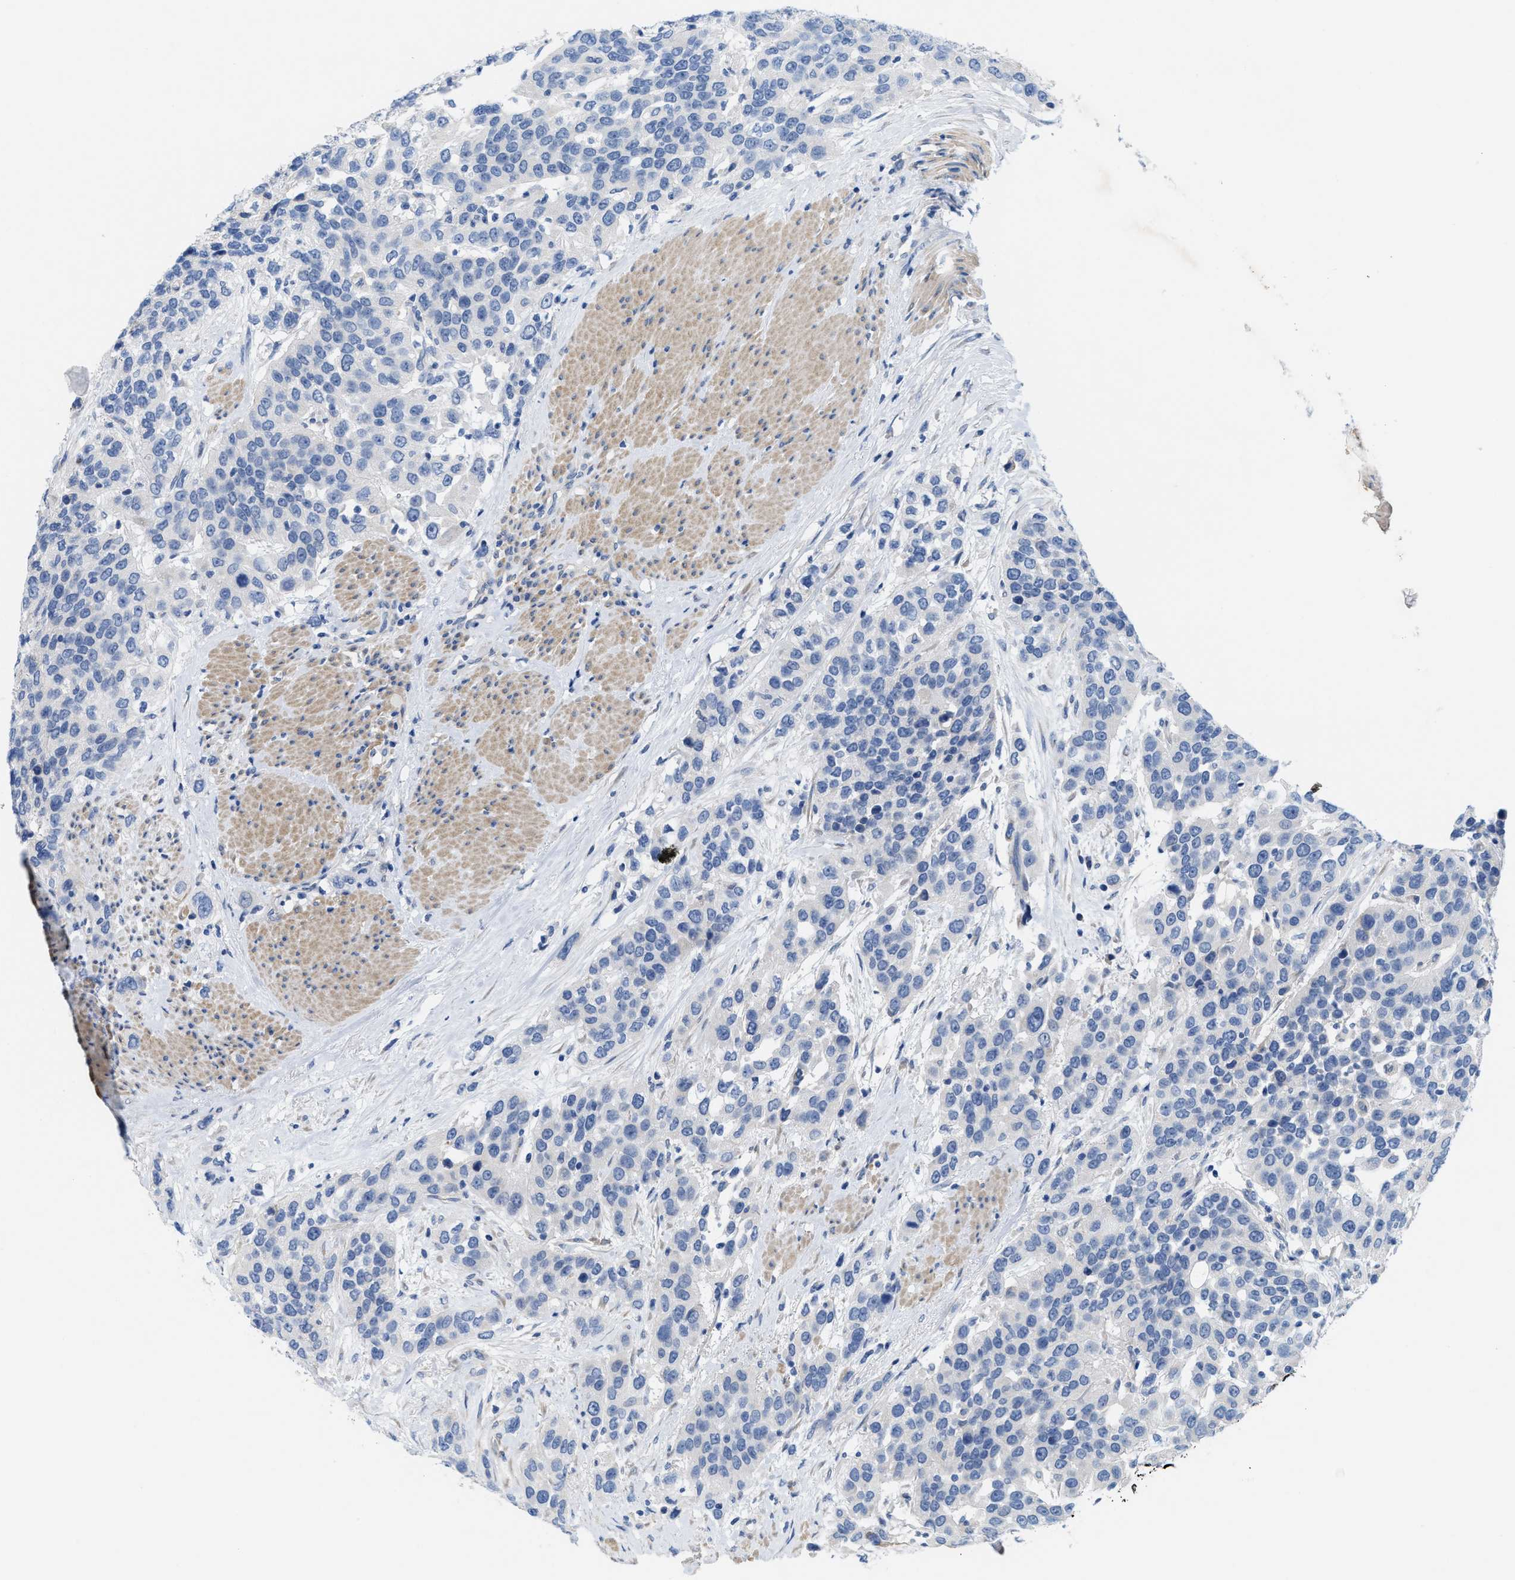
{"staining": {"intensity": "negative", "quantity": "none", "location": "none"}, "tissue": "urothelial cancer", "cell_type": "Tumor cells", "image_type": "cancer", "snomed": [{"axis": "morphology", "description": "Urothelial carcinoma, High grade"}, {"axis": "topography", "description": "Urinary bladder"}], "caption": "Urothelial carcinoma (high-grade) was stained to show a protein in brown. There is no significant staining in tumor cells. (DAB (3,3'-diaminobenzidine) immunohistochemistry (IHC) with hematoxylin counter stain).", "gene": "CPA2", "patient": {"sex": "female", "age": 80}}